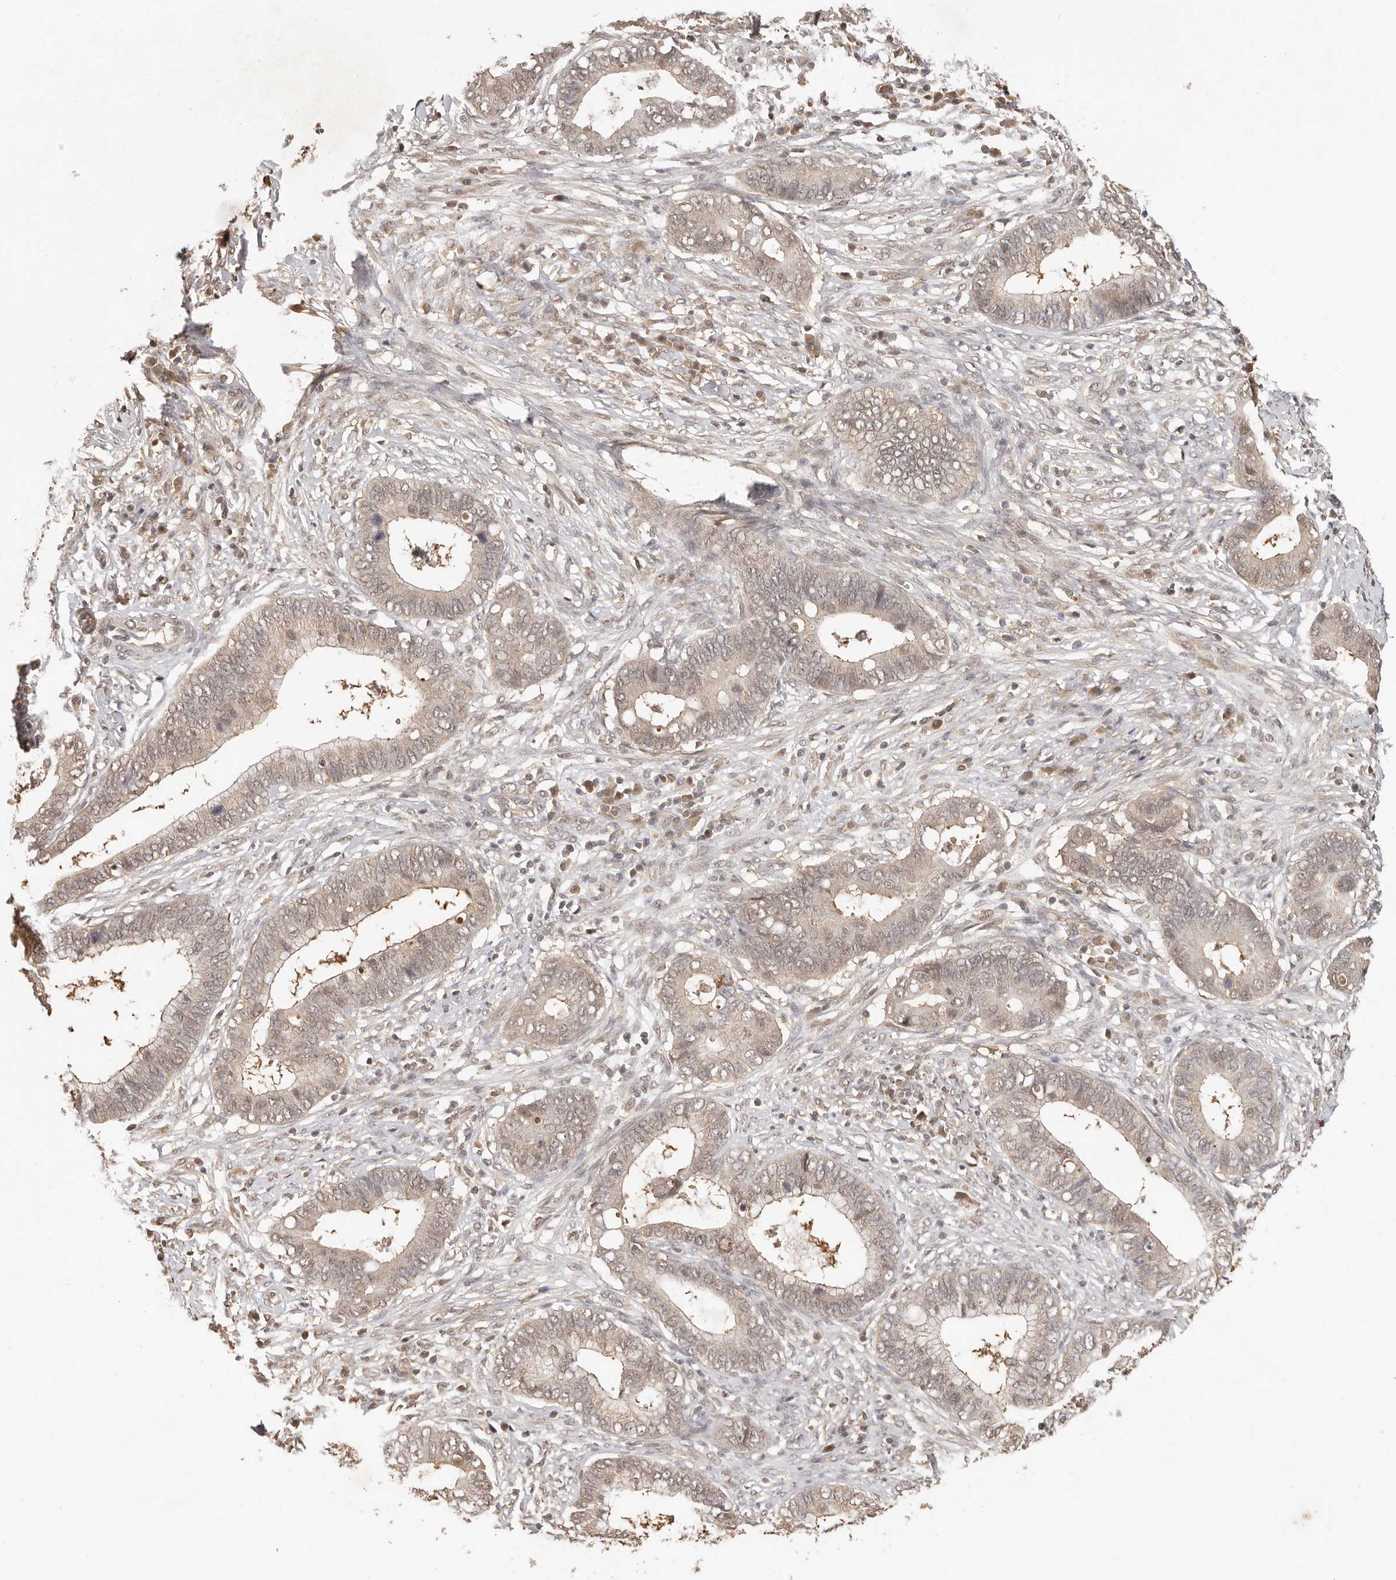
{"staining": {"intensity": "weak", "quantity": "25%-75%", "location": "nuclear"}, "tissue": "cervical cancer", "cell_type": "Tumor cells", "image_type": "cancer", "snomed": [{"axis": "morphology", "description": "Adenocarcinoma, NOS"}, {"axis": "topography", "description": "Cervix"}], "caption": "There is low levels of weak nuclear staining in tumor cells of adenocarcinoma (cervical), as demonstrated by immunohistochemical staining (brown color).", "gene": "PSMA5", "patient": {"sex": "female", "age": 44}}